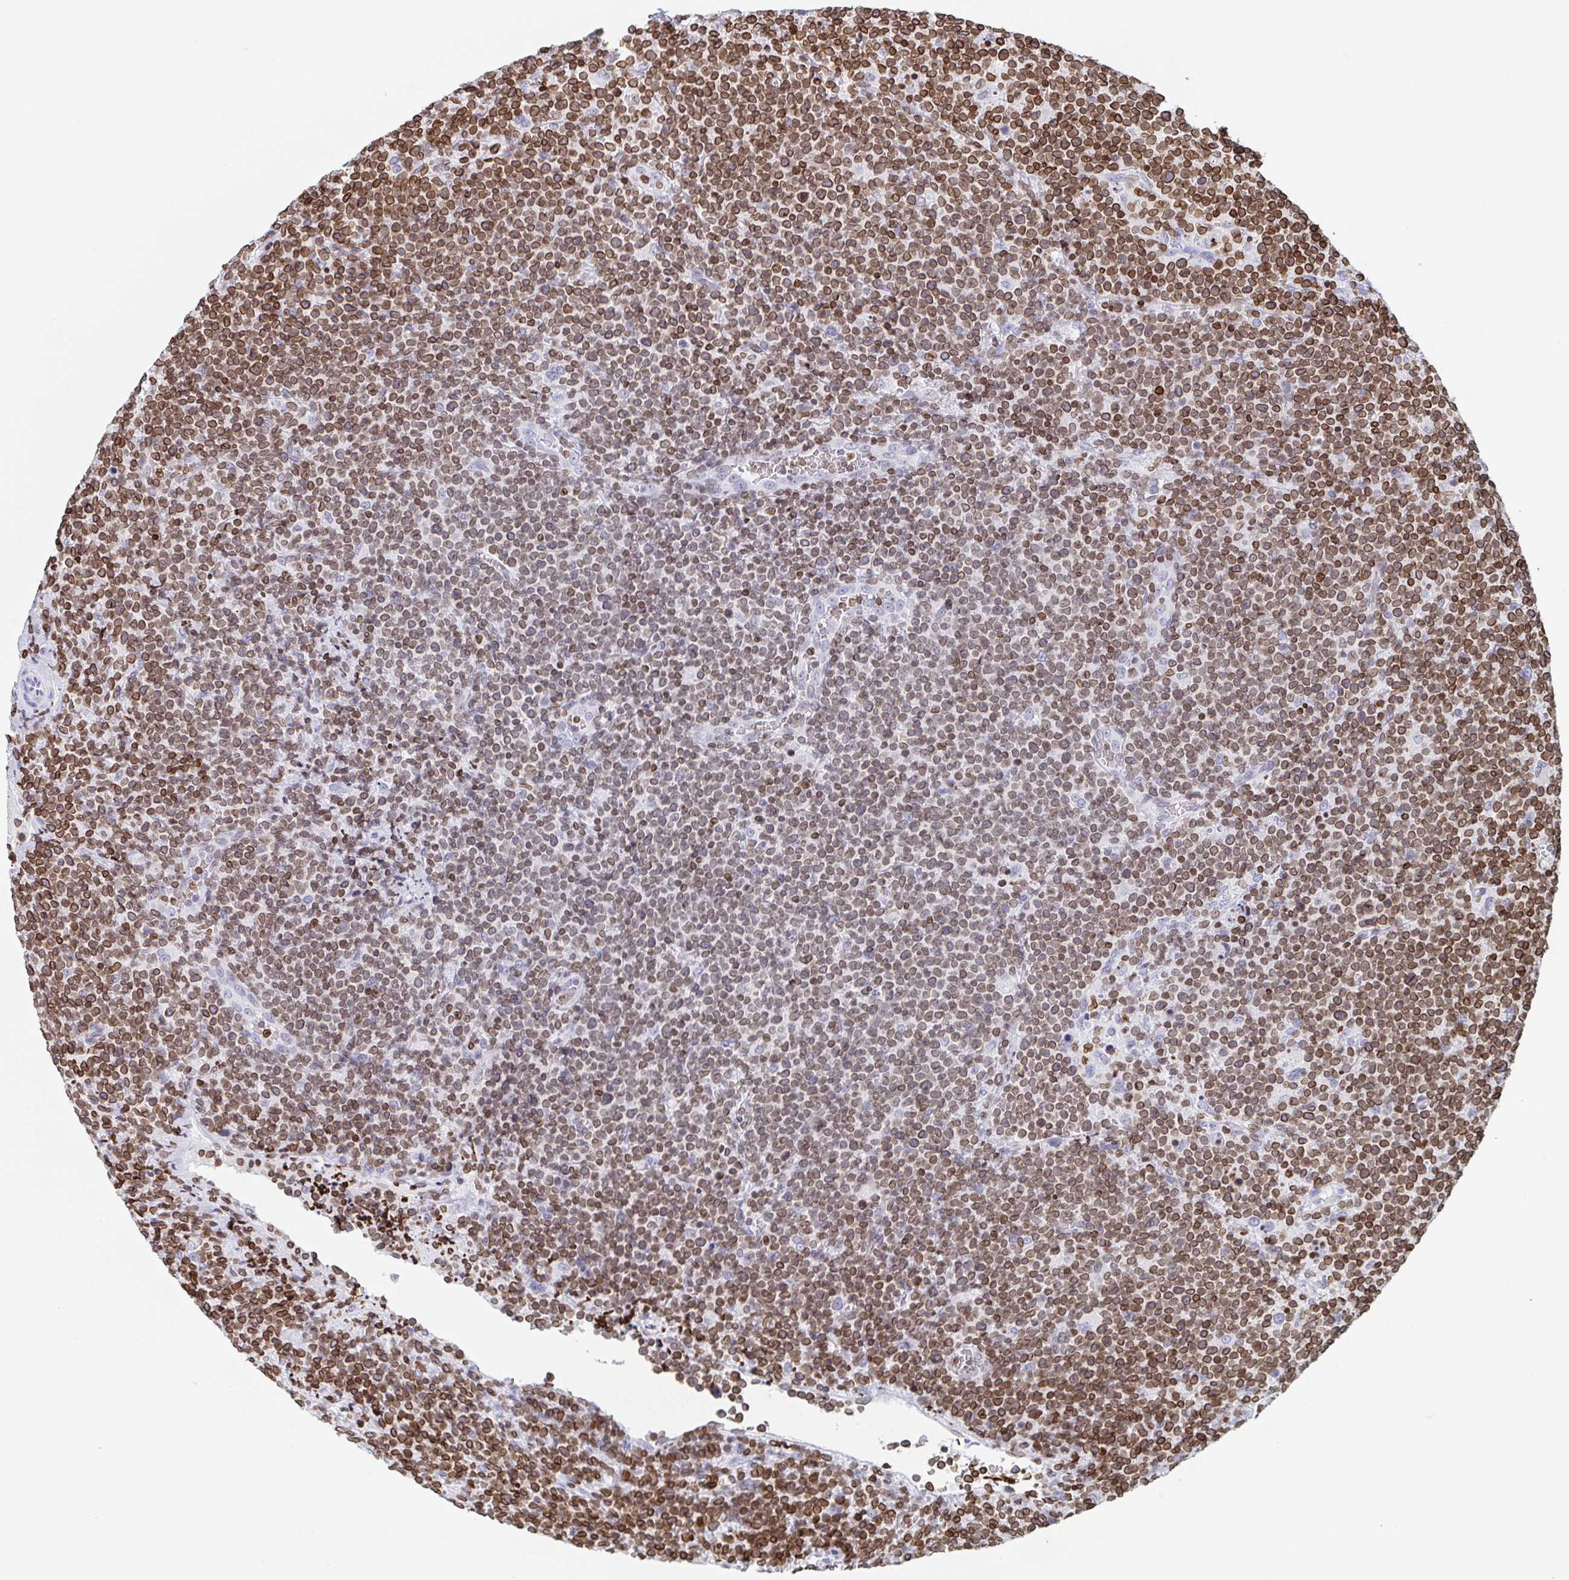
{"staining": {"intensity": "moderate", "quantity": ">75%", "location": "cytoplasmic/membranous,nuclear"}, "tissue": "lymphoma", "cell_type": "Tumor cells", "image_type": "cancer", "snomed": [{"axis": "morphology", "description": "Malignant lymphoma, non-Hodgkin's type, High grade"}, {"axis": "topography", "description": "Lymph node"}], "caption": "Immunohistochemistry (DAB (3,3'-diaminobenzidine)) staining of human high-grade malignant lymphoma, non-Hodgkin's type exhibits moderate cytoplasmic/membranous and nuclear protein staining in approximately >75% of tumor cells.", "gene": "BTBD7", "patient": {"sex": "male", "age": 61}}